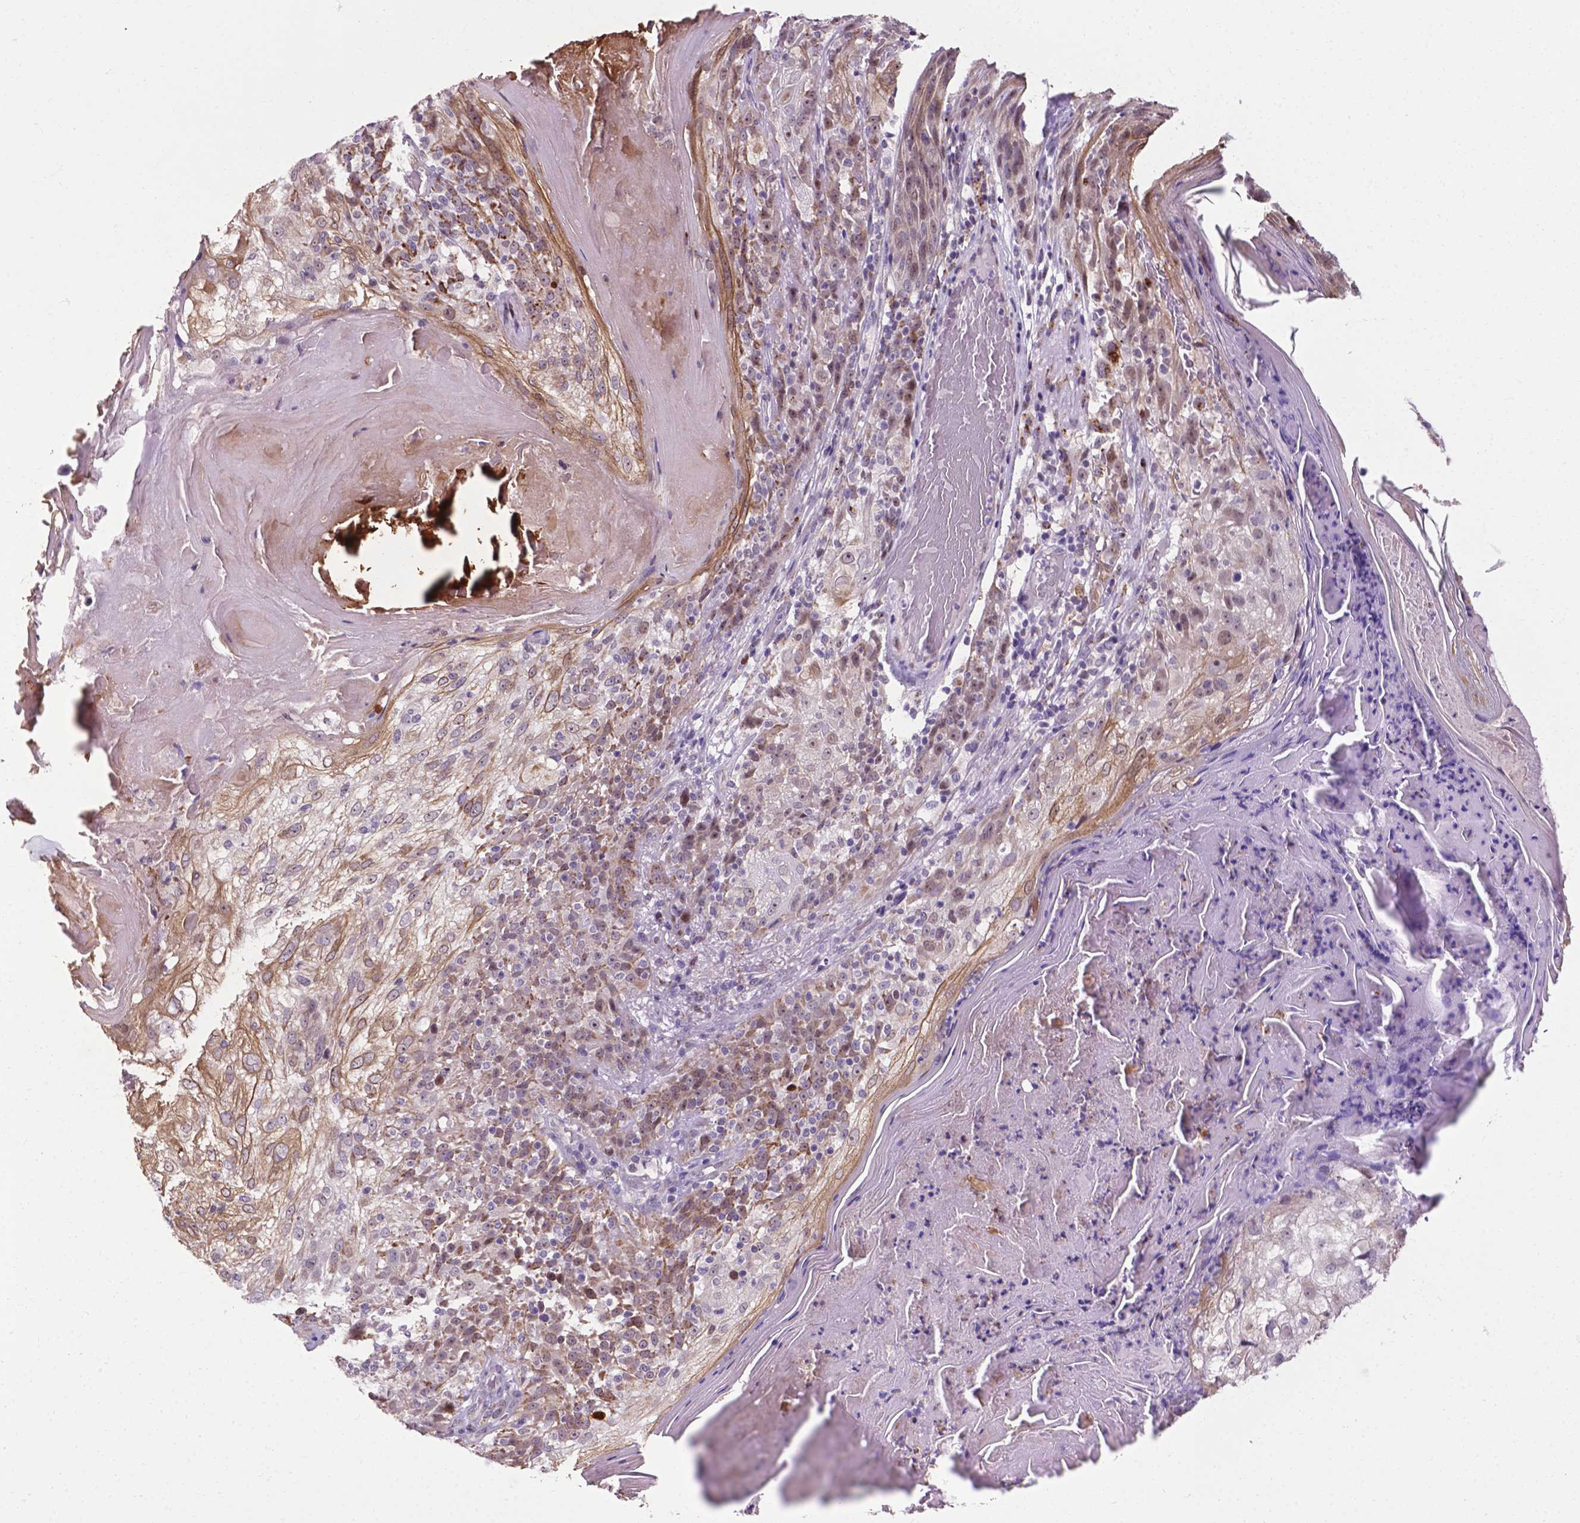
{"staining": {"intensity": "moderate", "quantity": "25%-75%", "location": "cytoplasmic/membranous"}, "tissue": "skin cancer", "cell_type": "Tumor cells", "image_type": "cancer", "snomed": [{"axis": "morphology", "description": "Normal tissue, NOS"}, {"axis": "morphology", "description": "Squamous cell carcinoma, NOS"}, {"axis": "topography", "description": "Skin"}], "caption": "Skin cancer (squamous cell carcinoma) tissue reveals moderate cytoplasmic/membranous staining in about 25%-75% of tumor cells", "gene": "SMAD3", "patient": {"sex": "female", "age": 83}}